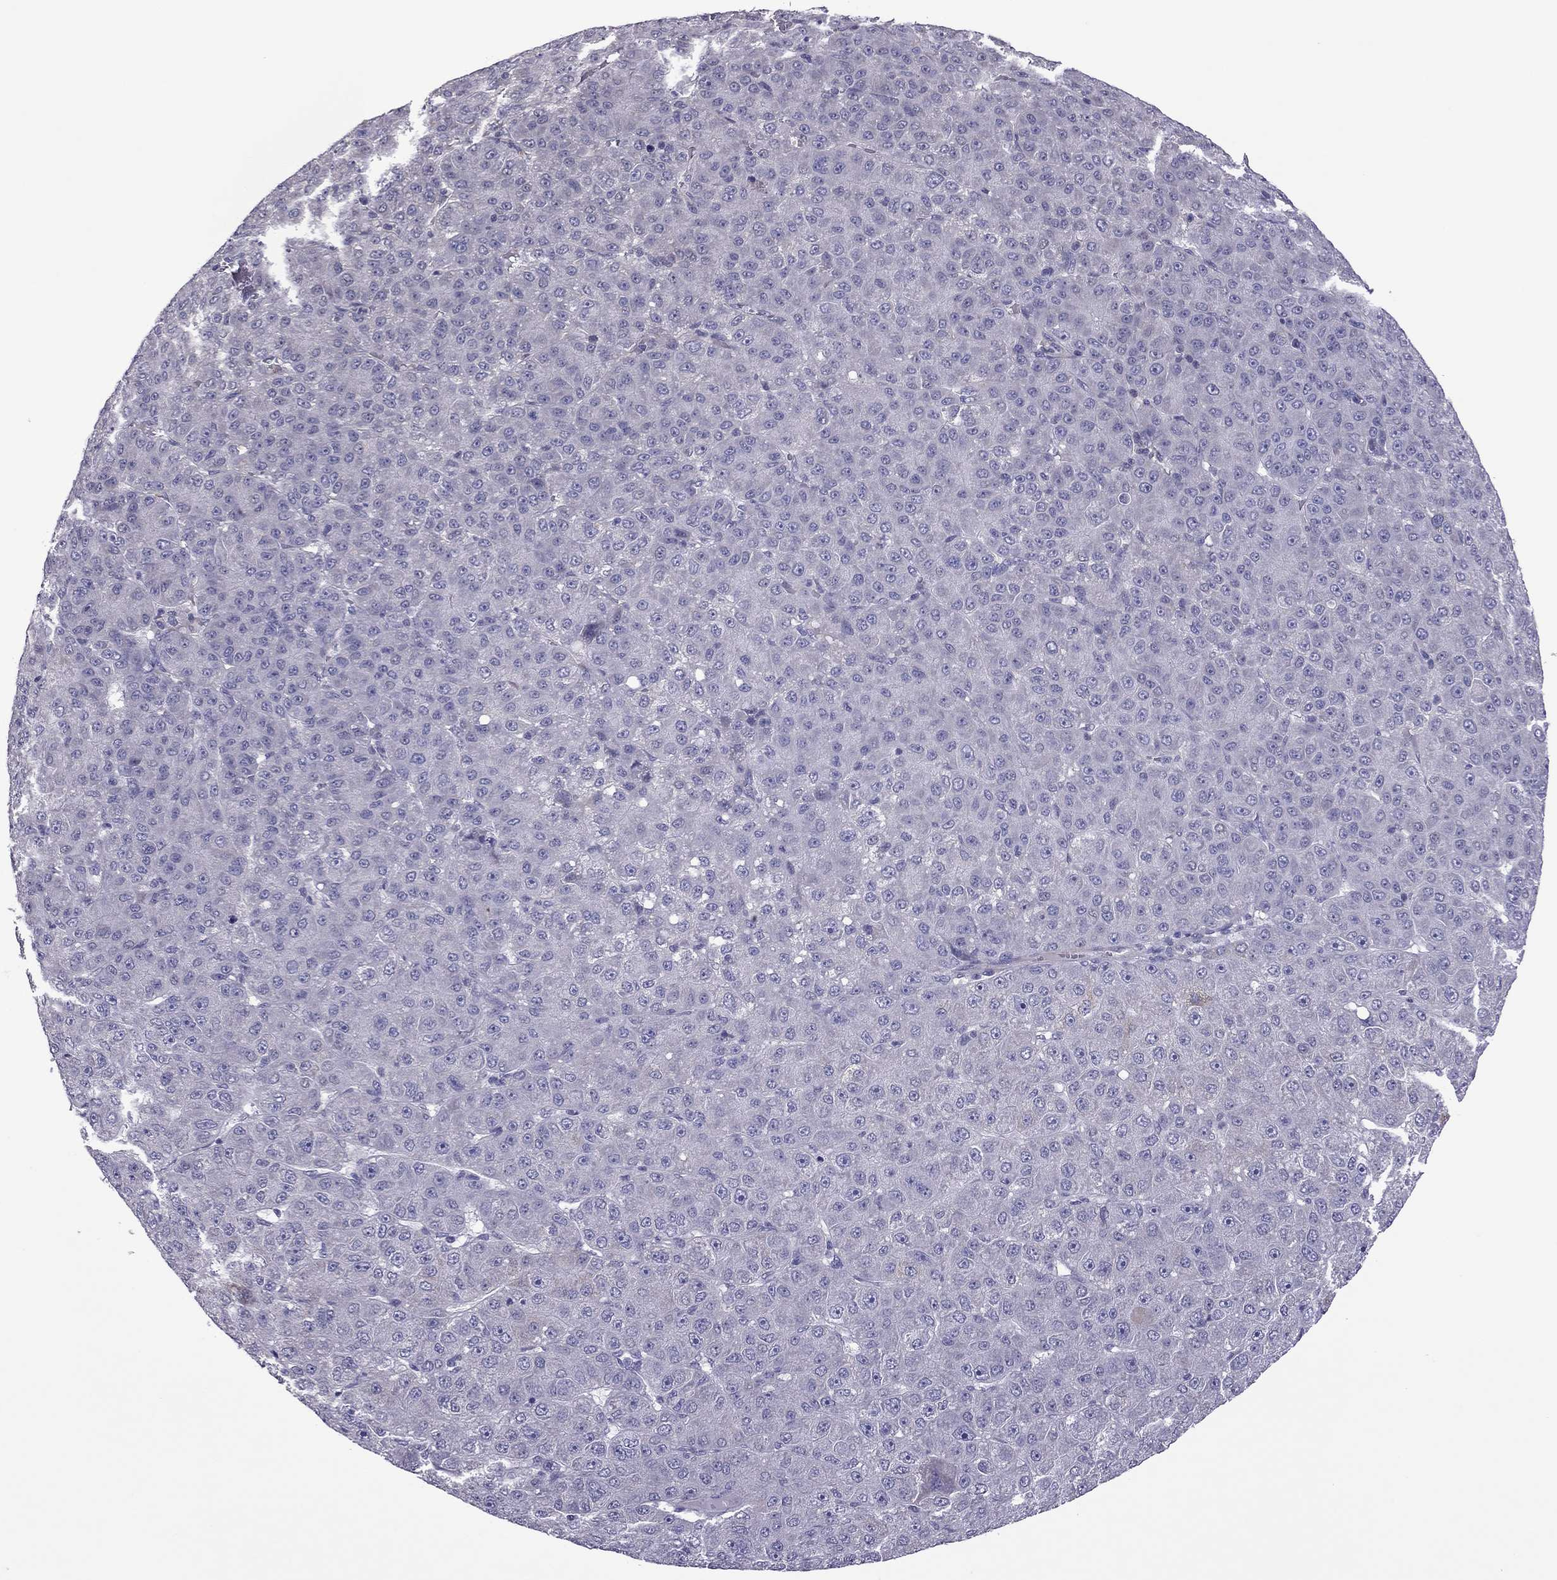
{"staining": {"intensity": "negative", "quantity": "none", "location": "none"}, "tissue": "liver cancer", "cell_type": "Tumor cells", "image_type": "cancer", "snomed": [{"axis": "morphology", "description": "Carcinoma, Hepatocellular, NOS"}, {"axis": "topography", "description": "Liver"}], "caption": "Immunohistochemistry (IHC) photomicrograph of liver hepatocellular carcinoma stained for a protein (brown), which displays no staining in tumor cells. (DAB (3,3'-diaminobenzidine) immunohistochemistry (IHC) with hematoxylin counter stain).", "gene": "SLC16A8", "patient": {"sex": "male", "age": 67}}